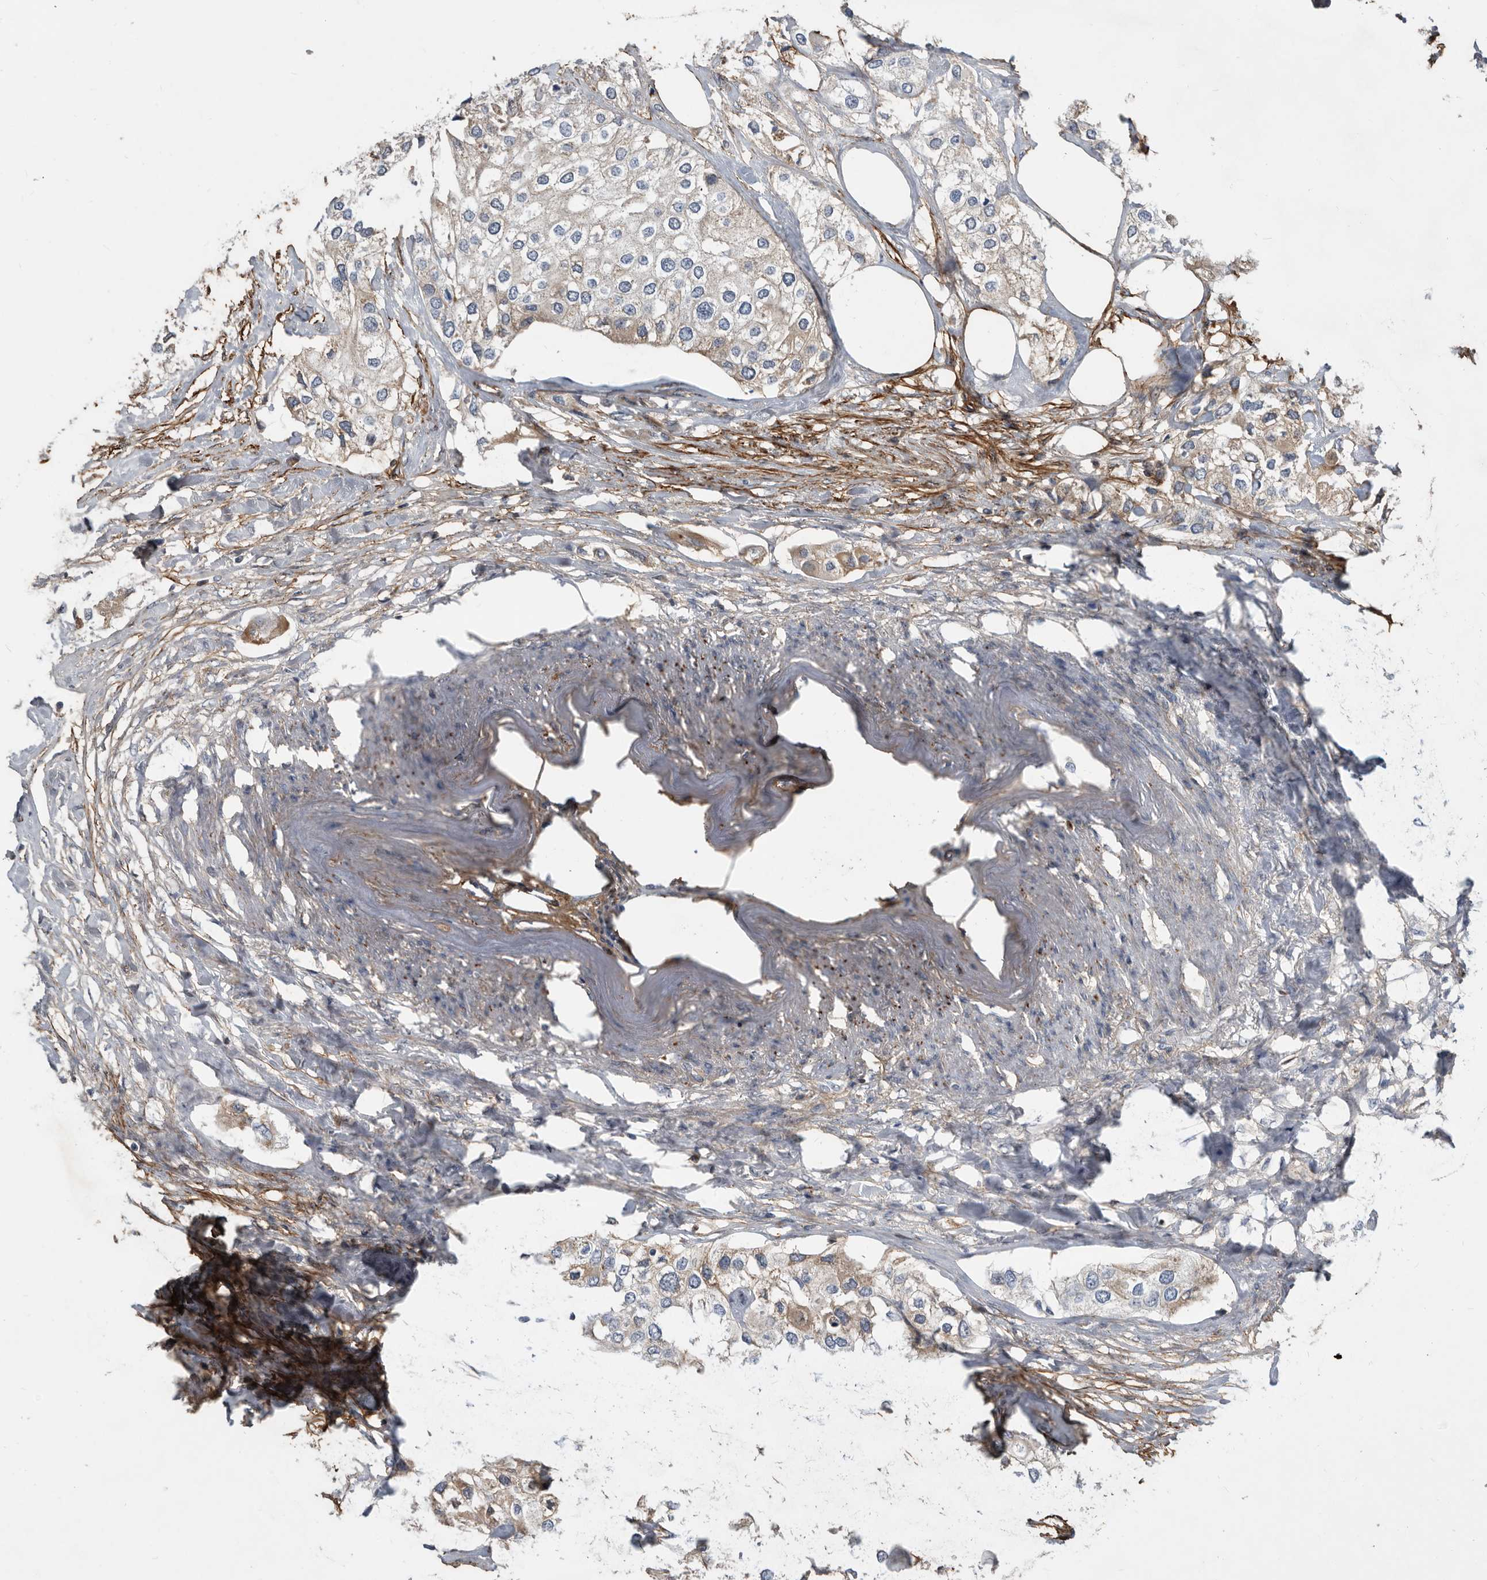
{"staining": {"intensity": "negative", "quantity": "none", "location": "none"}, "tissue": "urothelial cancer", "cell_type": "Tumor cells", "image_type": "cancer", "snomed": [{"axis": "morphology", "description": "Urothelial carcinoma, High grade"}, {"axis": "topography", "description": "Urinary bladder"}], "caption": "Urothelial cancer was stained to show a protein in brown. There is no significant positivity in tumor cells.", "gene": "PI15", "patient": {"sex": "male", "age": 64}}